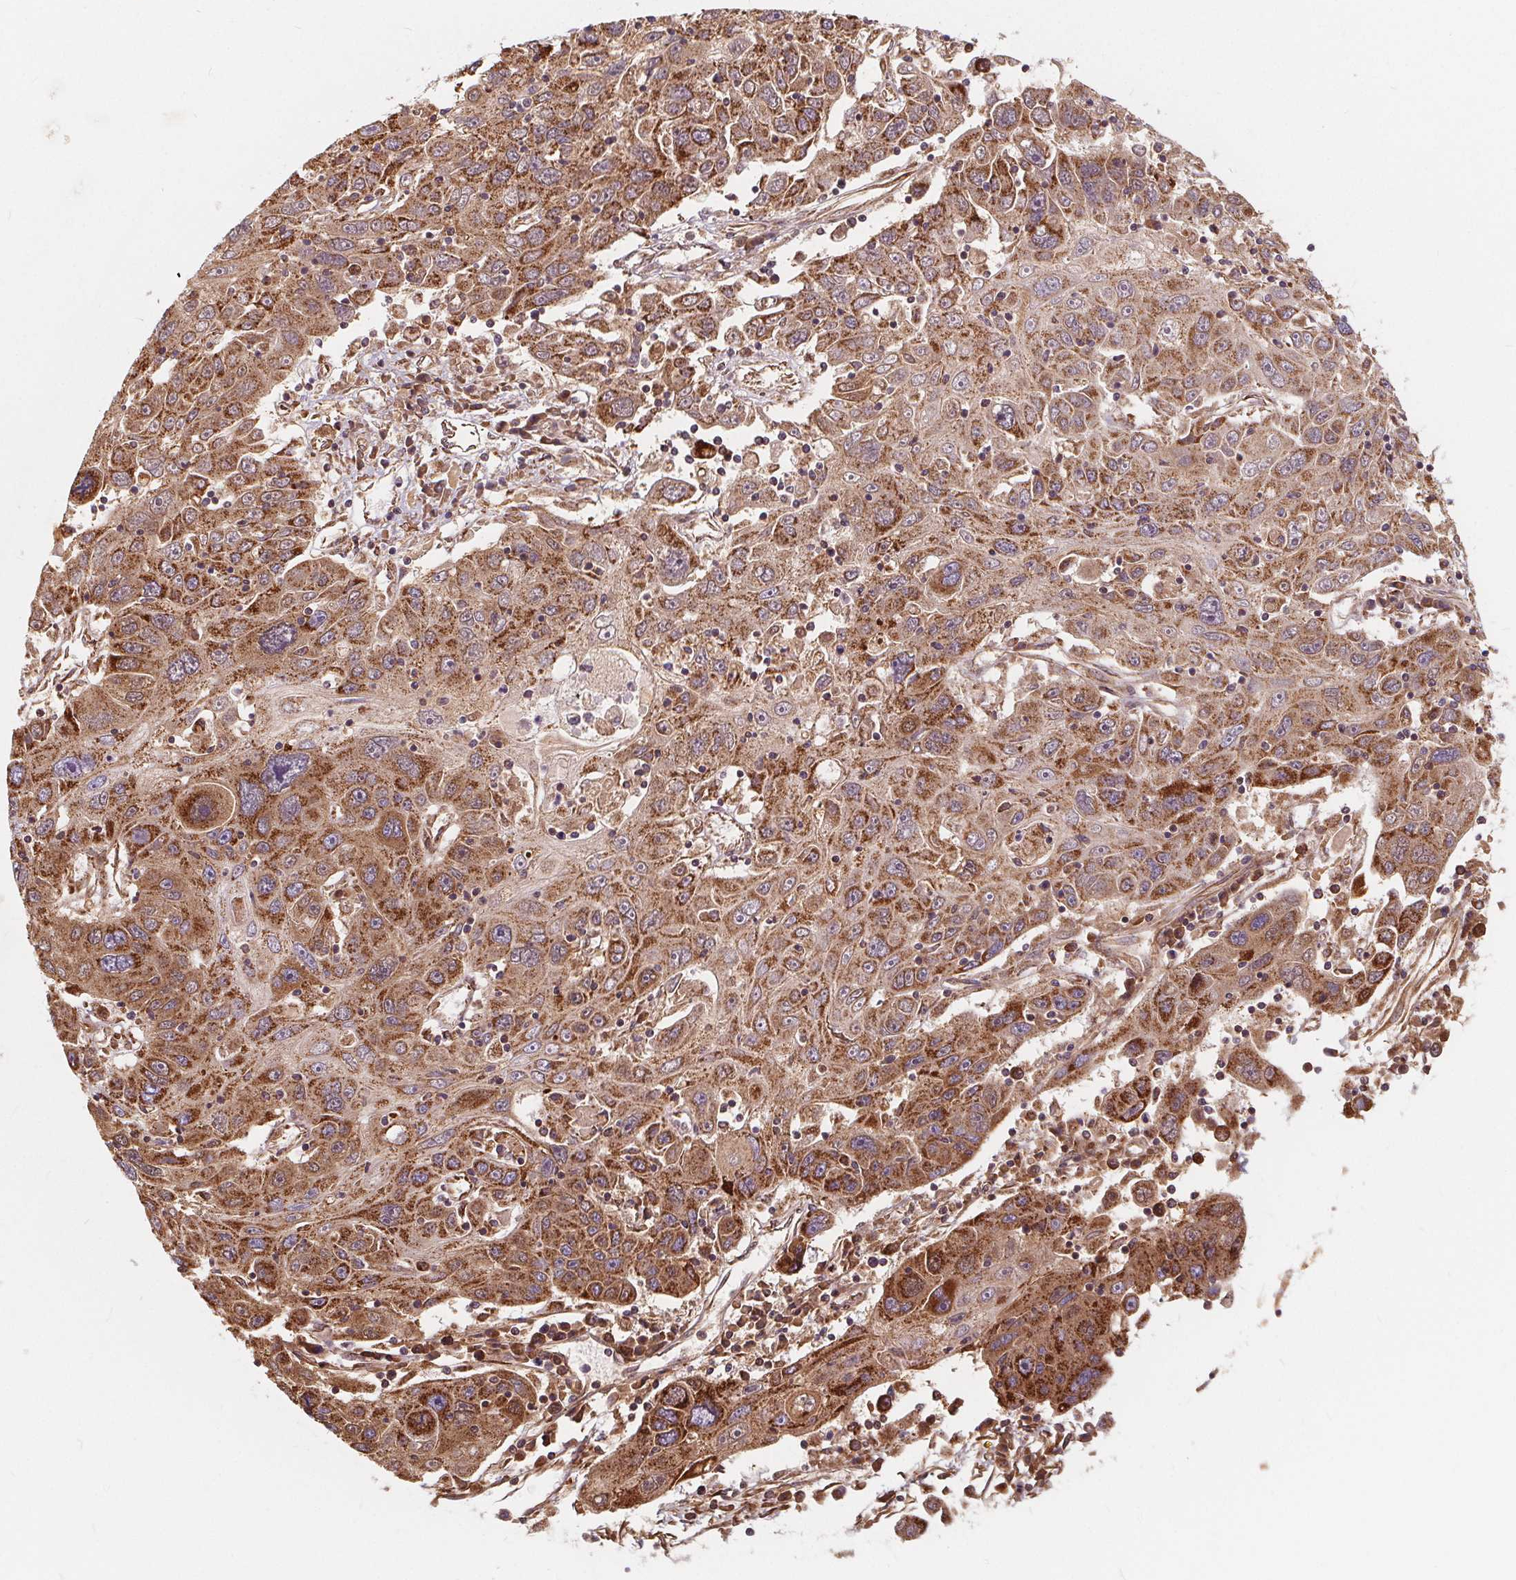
{"staining": {"intensity": "moderate", "quantity": ">75%", "location": "cytoplasmic/membranous"}, "tissue": "stomach cancer", "cell_type": "Tumor cells", "image_type": "cancer", "snomed": [{"axis": "morphology", "description": "Adenocarcinoma, NOS"}, {"axis": "topography", "description": "Stomach"}], "caption": "IHC (DAB (3,3'-diaminobenzidine)) staining of human stomach cancer (adenocarcinoma) demonstrates moderate cytoplasmic/membranous protein positivity in about >75% of tumor cells.", "gene": "PLSCR3", "patient": {"sex": "male", "age": 56}}